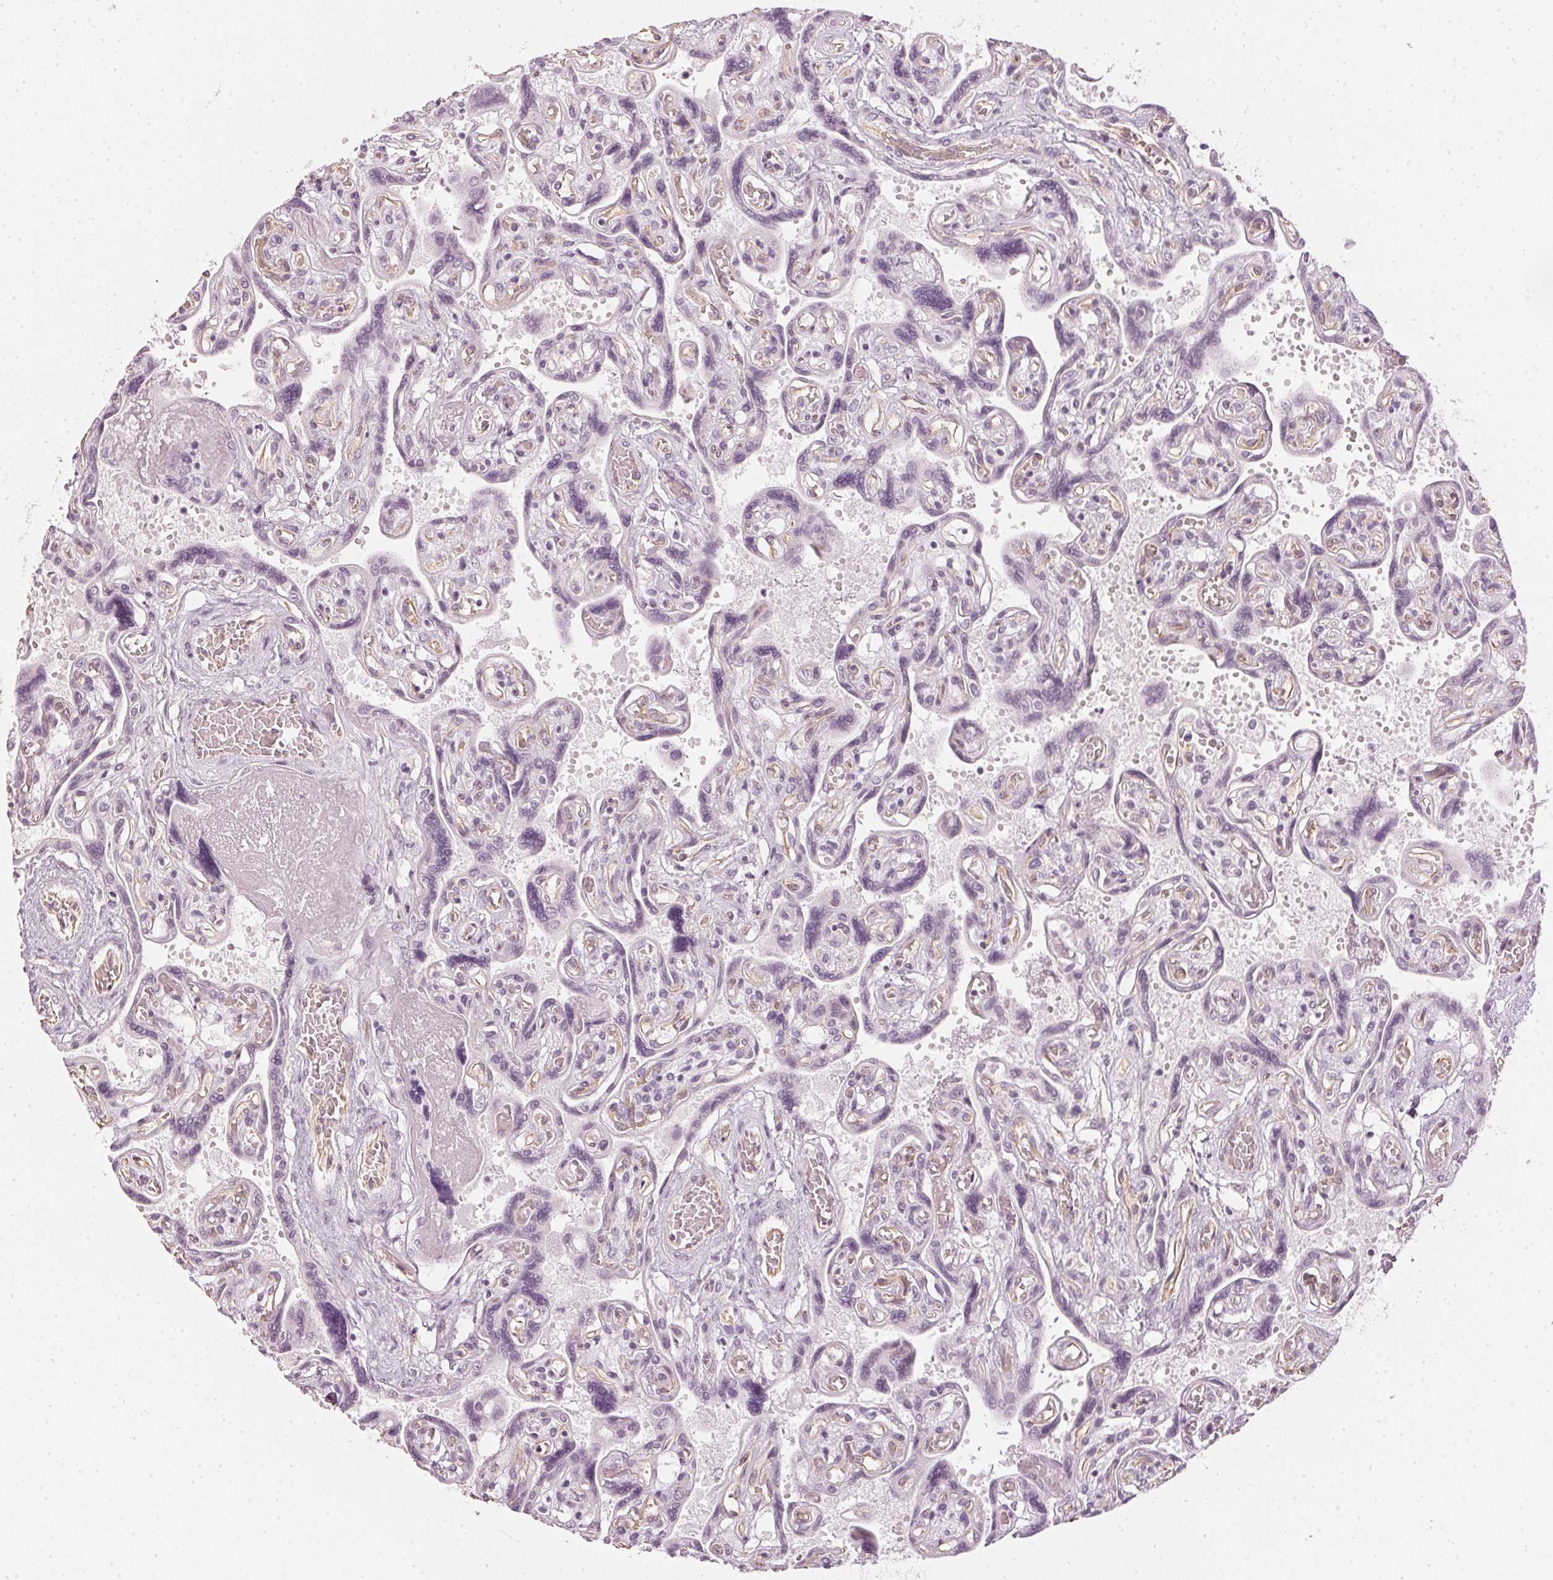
{"staining": {"intensity": "weak", "quantity": ">75%", "location": "cytoplasmic/membranous"}, "tissue": "placenta", "cell_type": "Decidual cells", "image_type": "normal", "snomed": [{"axis": "morphology", "description": "Normal tissue, NOS"}, {"axis": "topography", "description": "Placenta"}], "caption": "Decidual cells exhibit low levels of weak cytoplasmic/membranous expression in approximately >75% of cells in benign placenta. The protein is stained brown, and the nuclei are stained in blue (DAB (3,3'-diaminobenzidine) IHC with brightfield microscopy, high magnification).", "gene": "APLP1", "patient": {"sex": "female", "age": 32}}